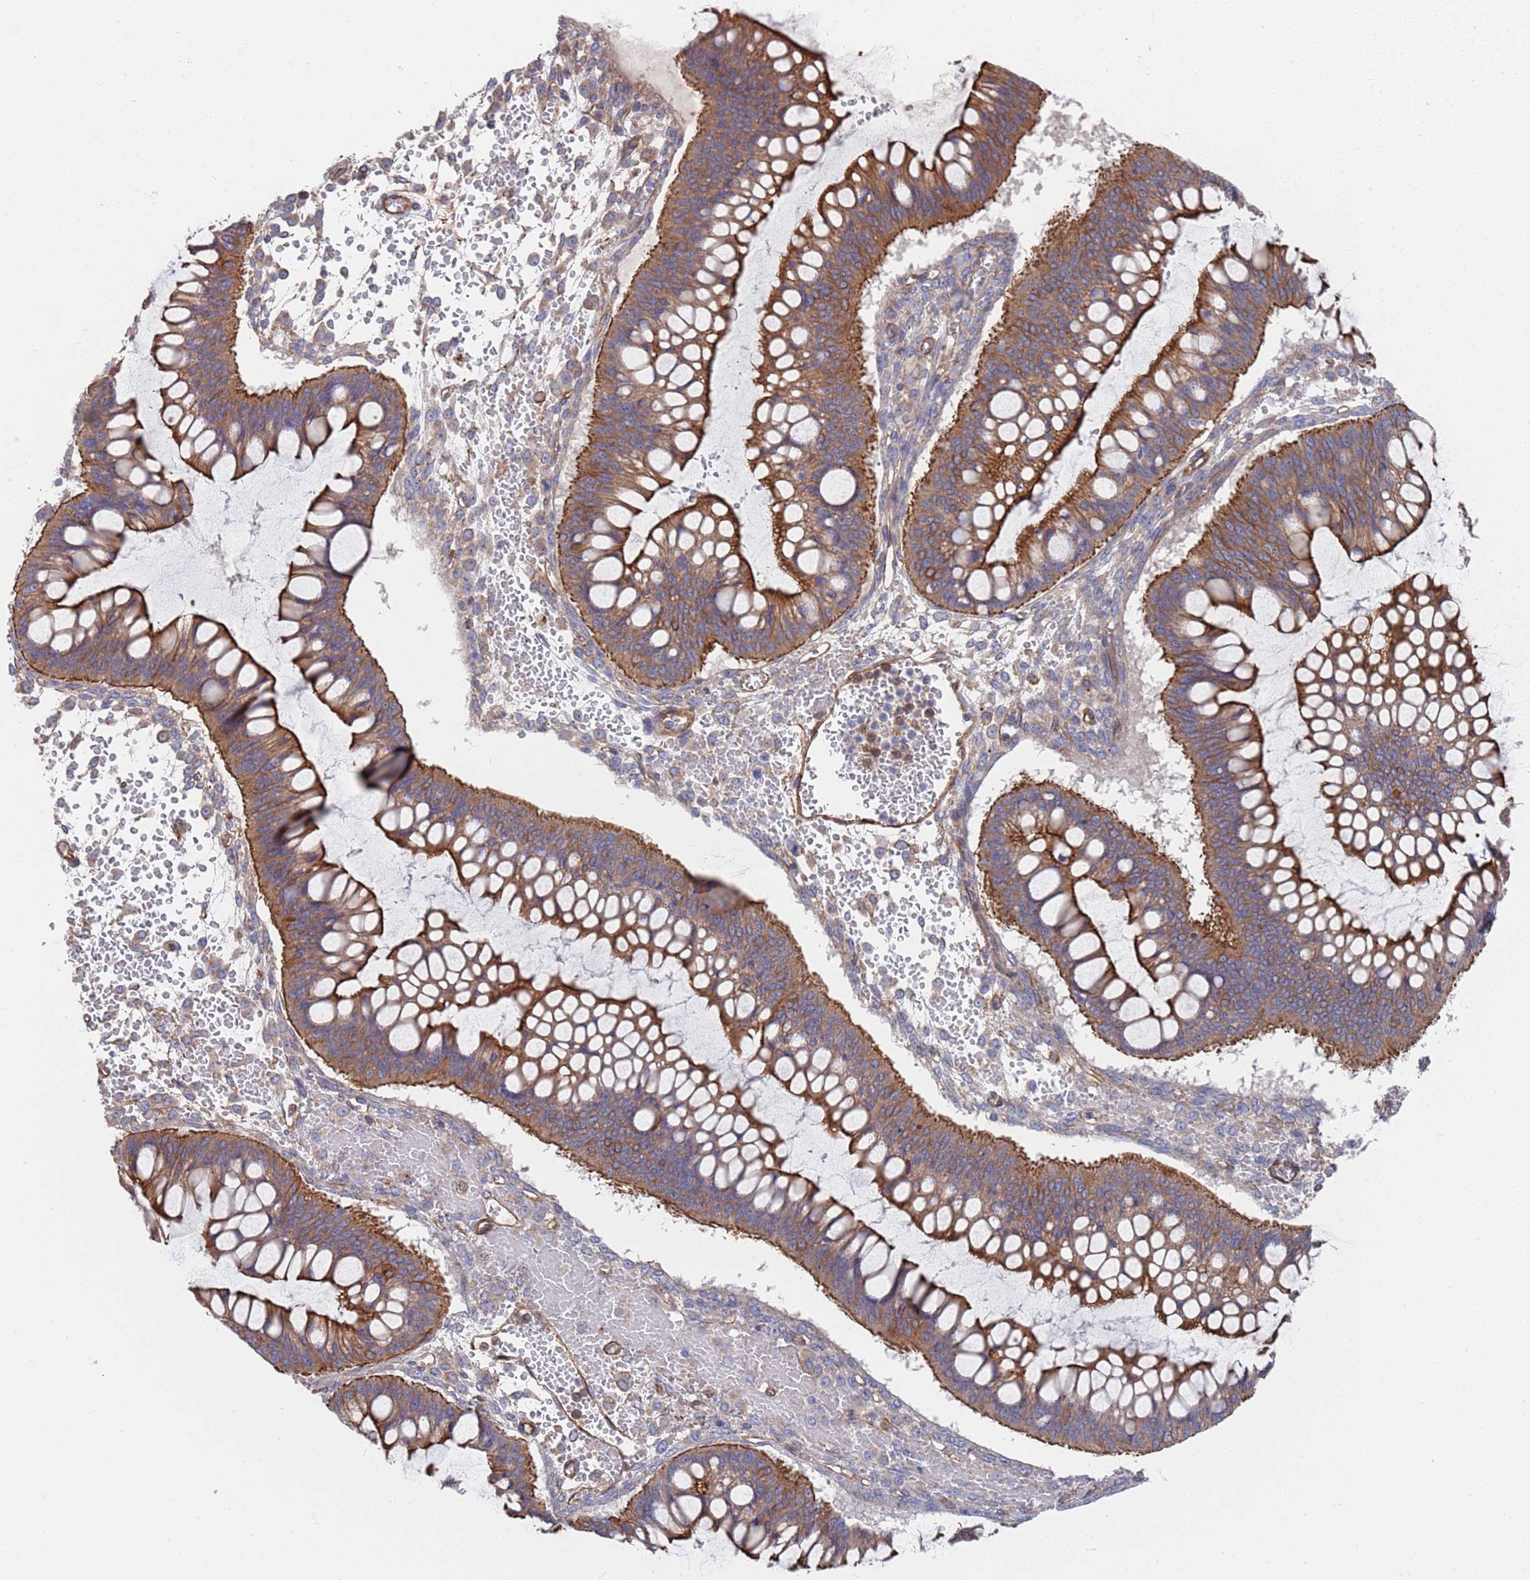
{"staining": {"intensity": "moderate", "quantity": "25%-75%", "location": "cytoplasmic/membranous"}, "tissue": "ovarian cancer", "cell_type": "Tumor cells", "image_type": "cancer", "snomed": [{"axis": "morphology", "description": "Cystadenocarcinoma, mucinous, NOS"}, {"axis": "topography", "description": "Ovary"}], "caption": "Immunohistochemistry (DAB) staining of ovarian cancer exhibits moderate cytoplasmic/membranous protein staining in approximately 25%-75% of tumor cells.", "gene": "JAKMIP2", "patient": {"sex": "female", "age": 73}}